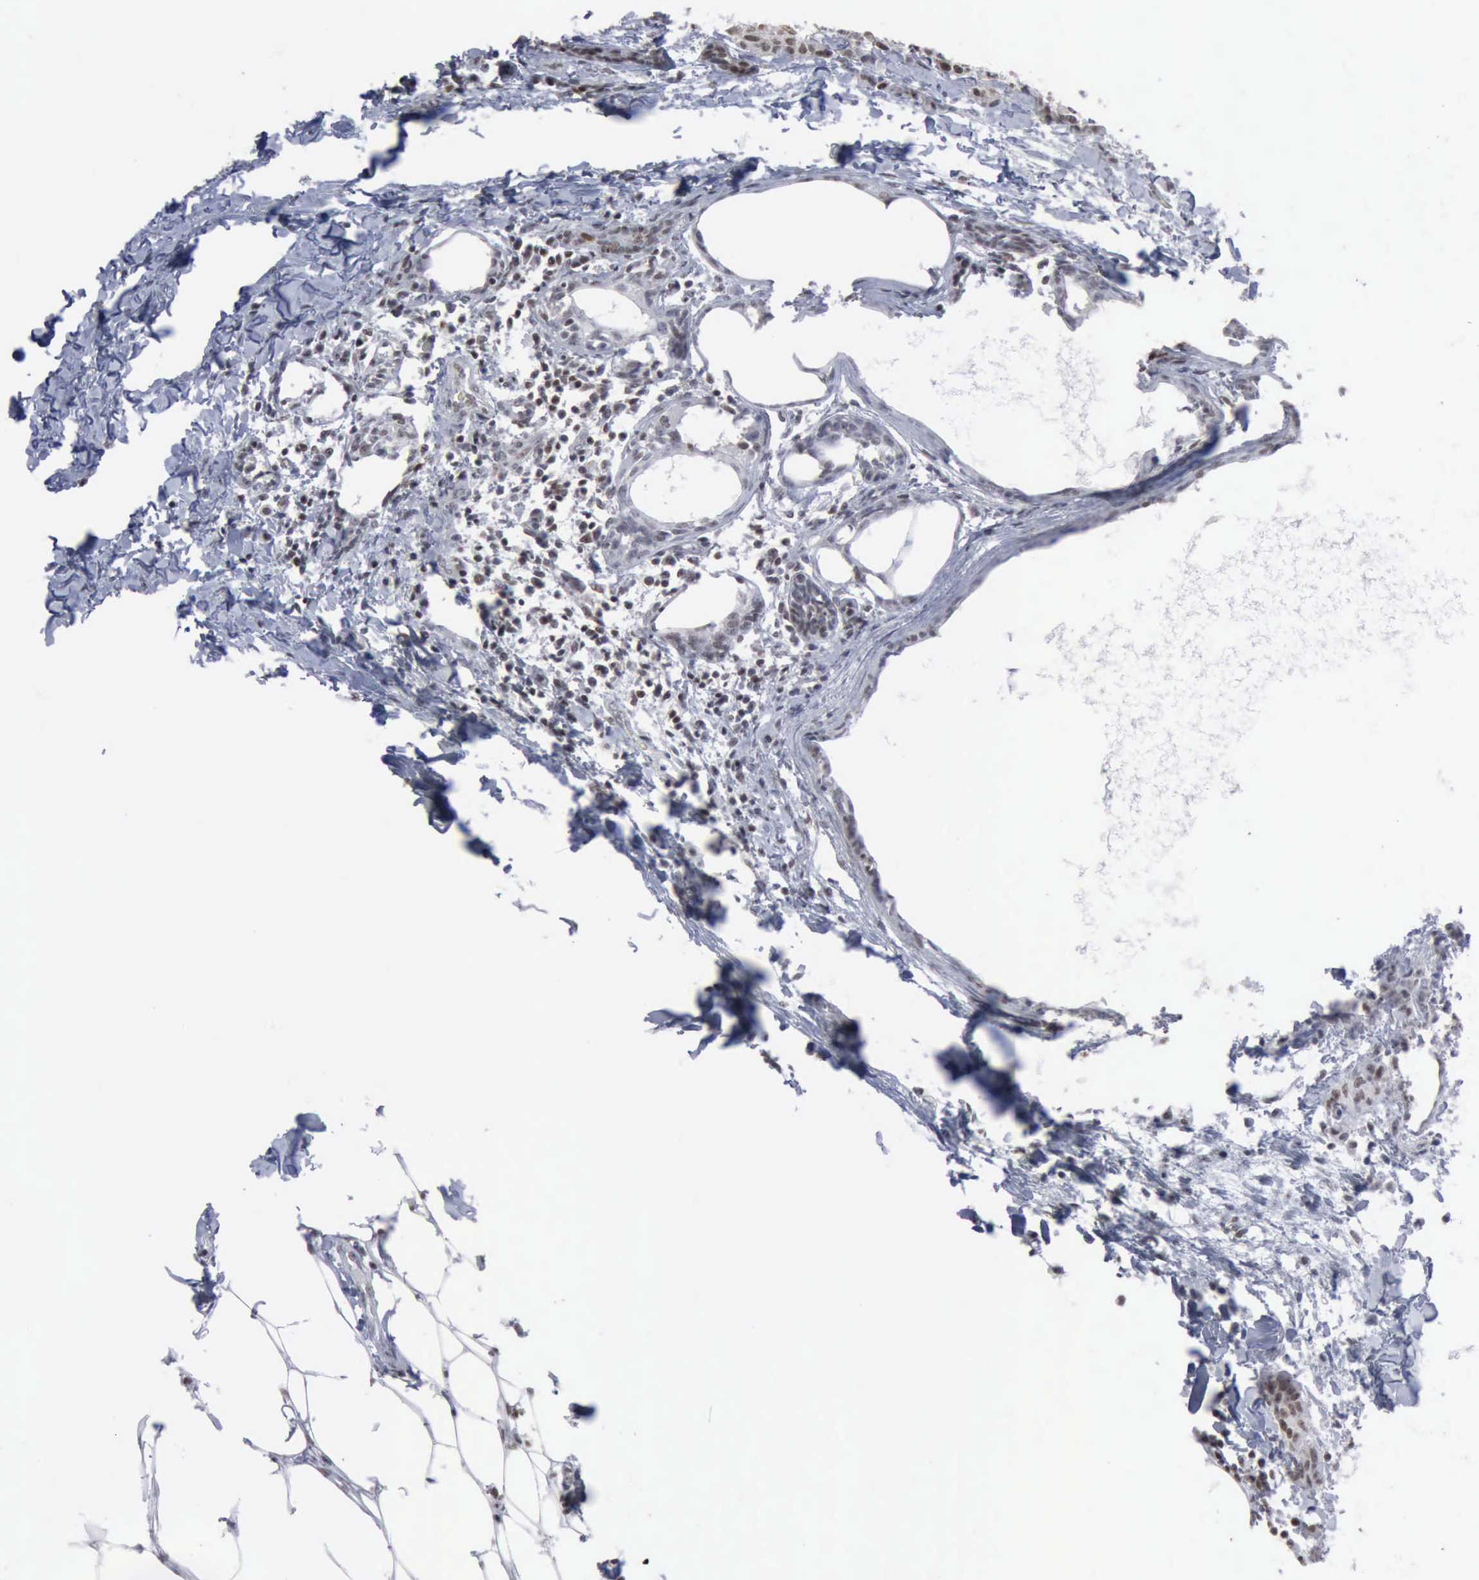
{"staining": {"intensity": "moderate", "quantity": ">75%", "location": "nuclear"}, "tissue": "breast cancer", "cell_type": "Tumor cells", "image_type": "cancer", "snomed": [{"axis": "morphology", "description": "Duct carcinoma"}, {"axis": "topography", "description": "Breast"}], "caption": "Moderate nuclear staining is identified in about >75% of tumor cells in breast infiltrating ductal carcinoma.", "gene": "XPA", "patient": {"sex": "female", "age": 40}}